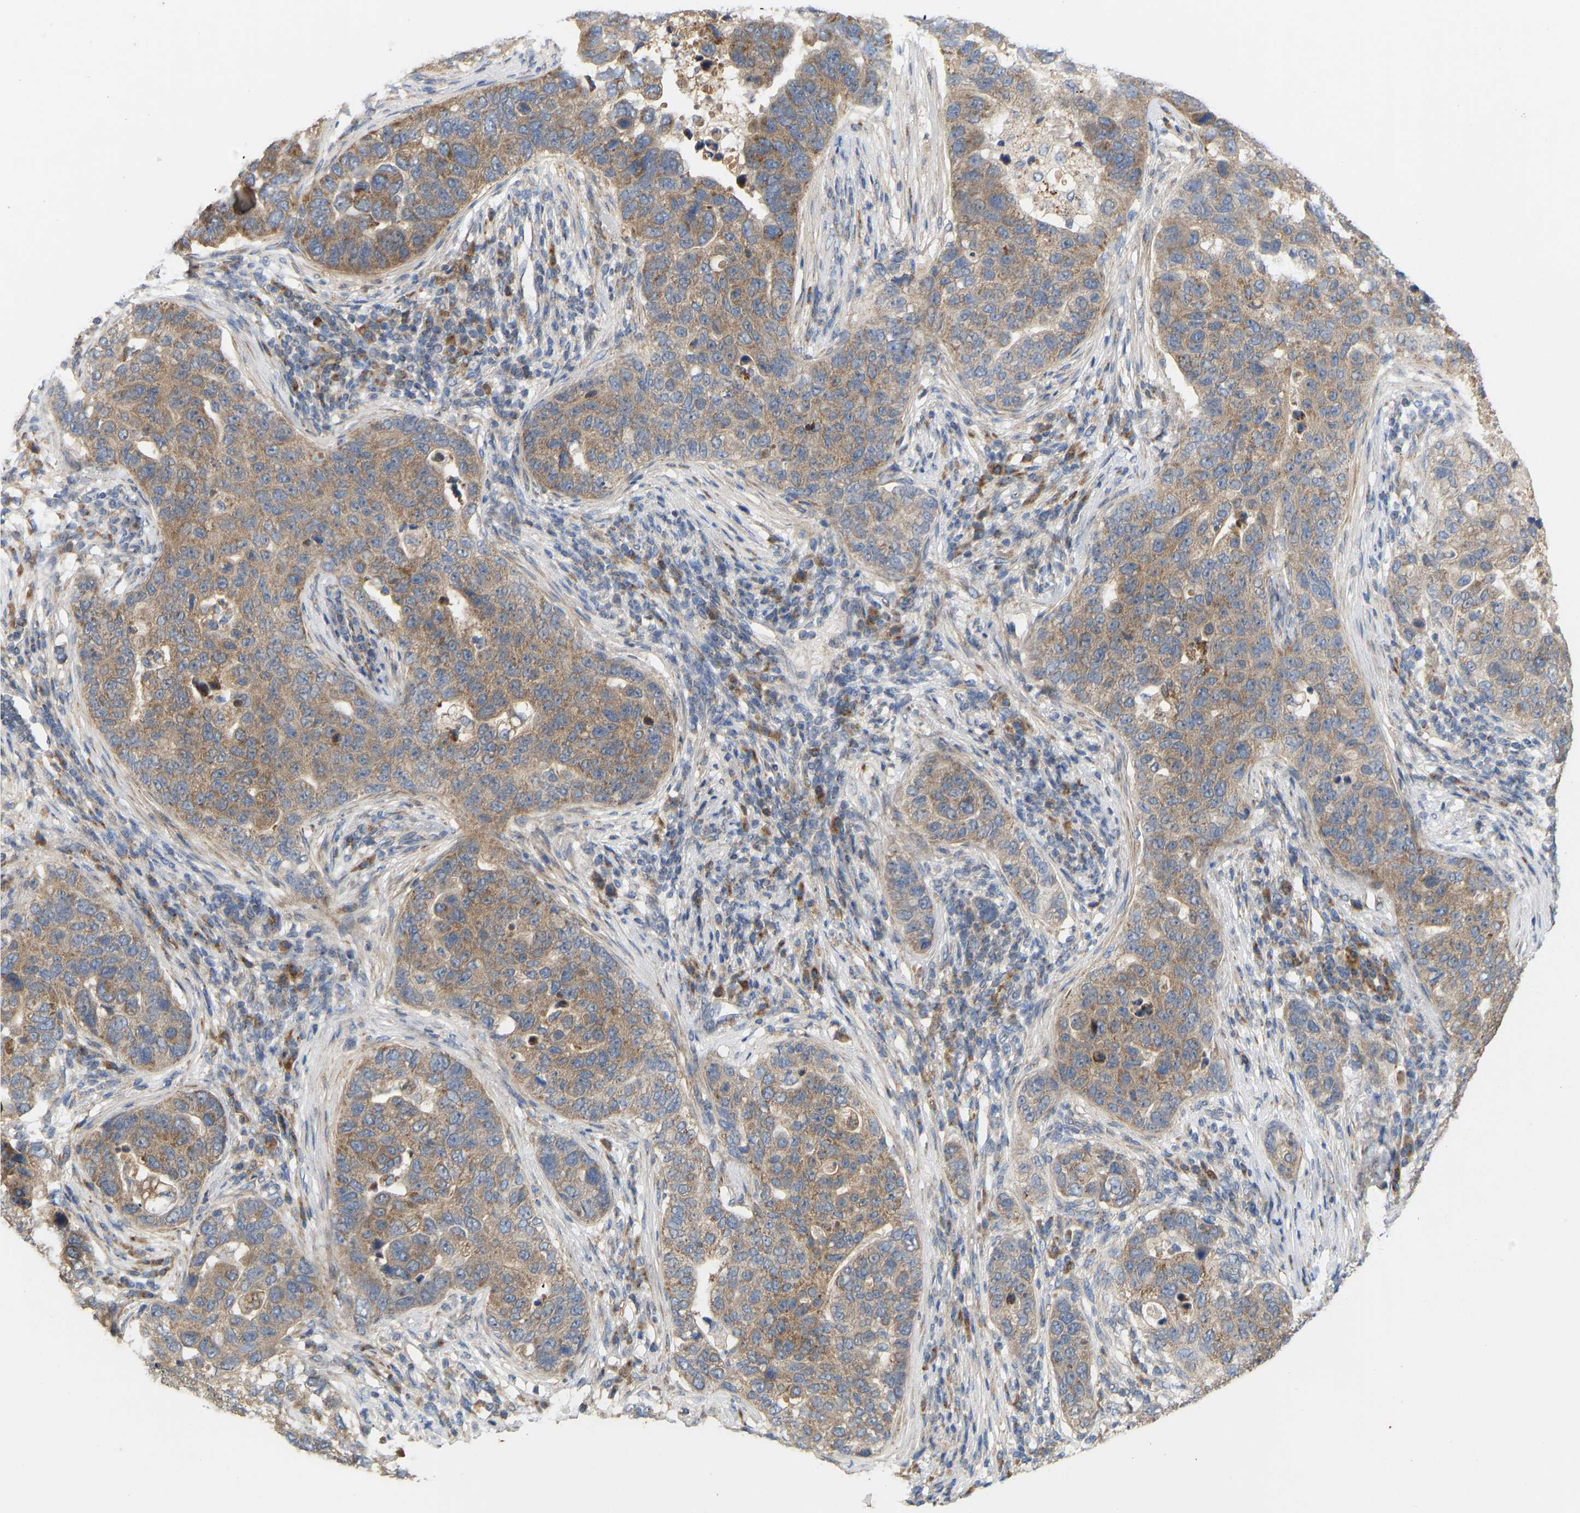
{"staining": {"intensity": "moderate", "quantity": ">75%", "location": "cytoplasmic/membranous"}, "tissue": "pancreatic cancer", "cell_type": "Tumor cells", "image_type": "cancer", "snomed": [{"axis": "morphology", "description": "Adenocarcinoma, NOS"}, {"axis": "topography", "description": "Pancreas"}], "caption": "A brown stain highlights moderate cytoplasmic/membranous staining of a protein in human adenocarcinoma (pancreatic) tumor cells. (Stains: DAB (3,3'-diaminobenzidine) in brown, nuclei in blue, Microscopy: brightfield microscopy at high magnification).", "gene": "HACD2", "patient": {"sex": "female", "age": 61}}